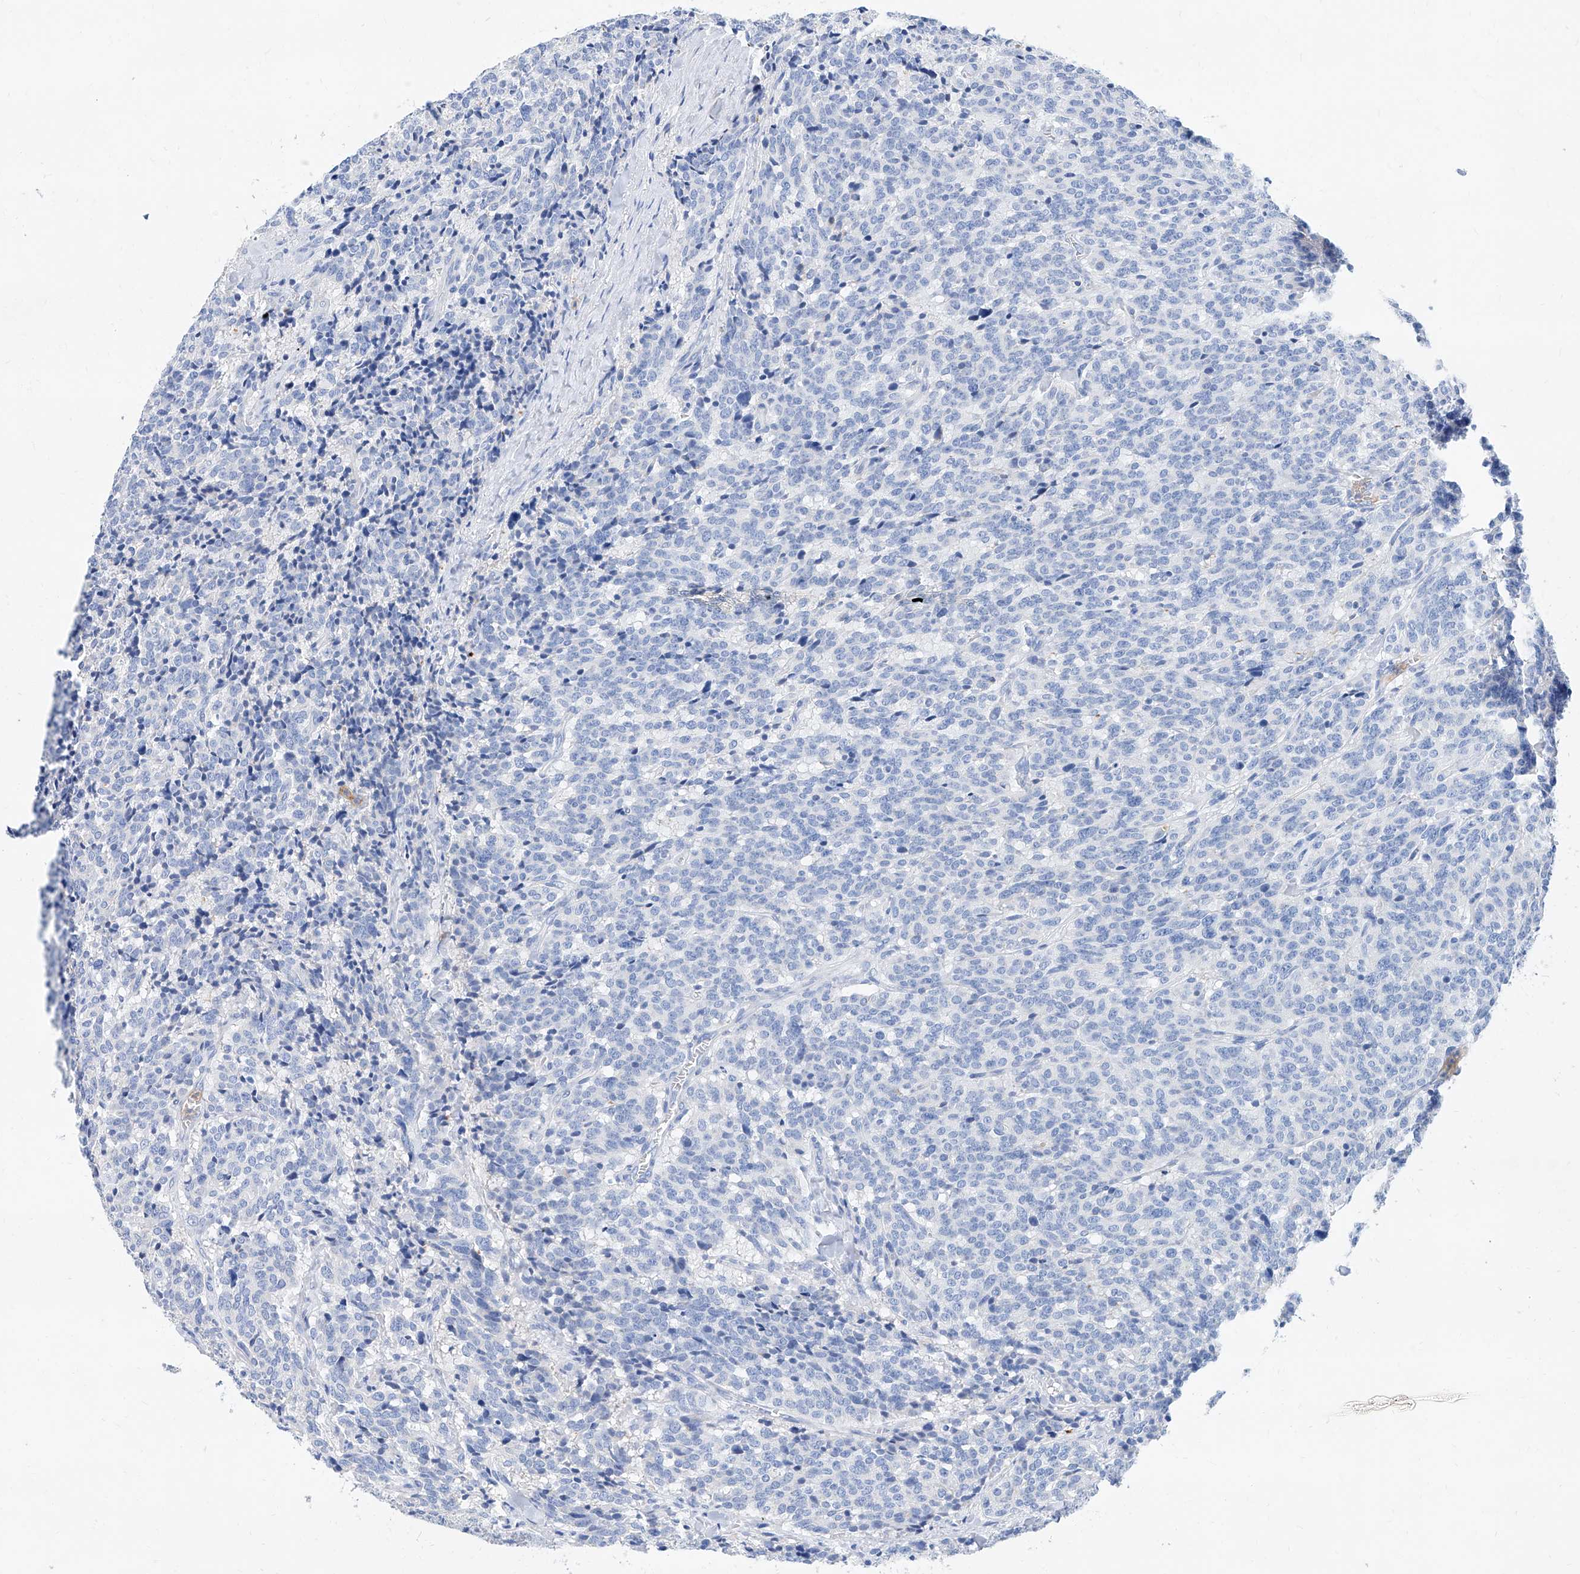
{"staining": {"intensity": "negative", "quantity": "none", "location": "none"}, "tissue": "carcinoid", "cell_type": "Tumor cells", "image_type": "cancer", "snomed": [{"axis": "morphology", "description": "Carcinoid, malignant, NOS"}, {"axis": "topography", "description": "Lung"}], "caption": "DAB (3,3'-diaminobenzidine) immunohistochemical staining of human carcinoid displays no significant positivity in tumor cells.", "gene": "SLC25A29", "patient": {"sex": "female", "age": 46}}